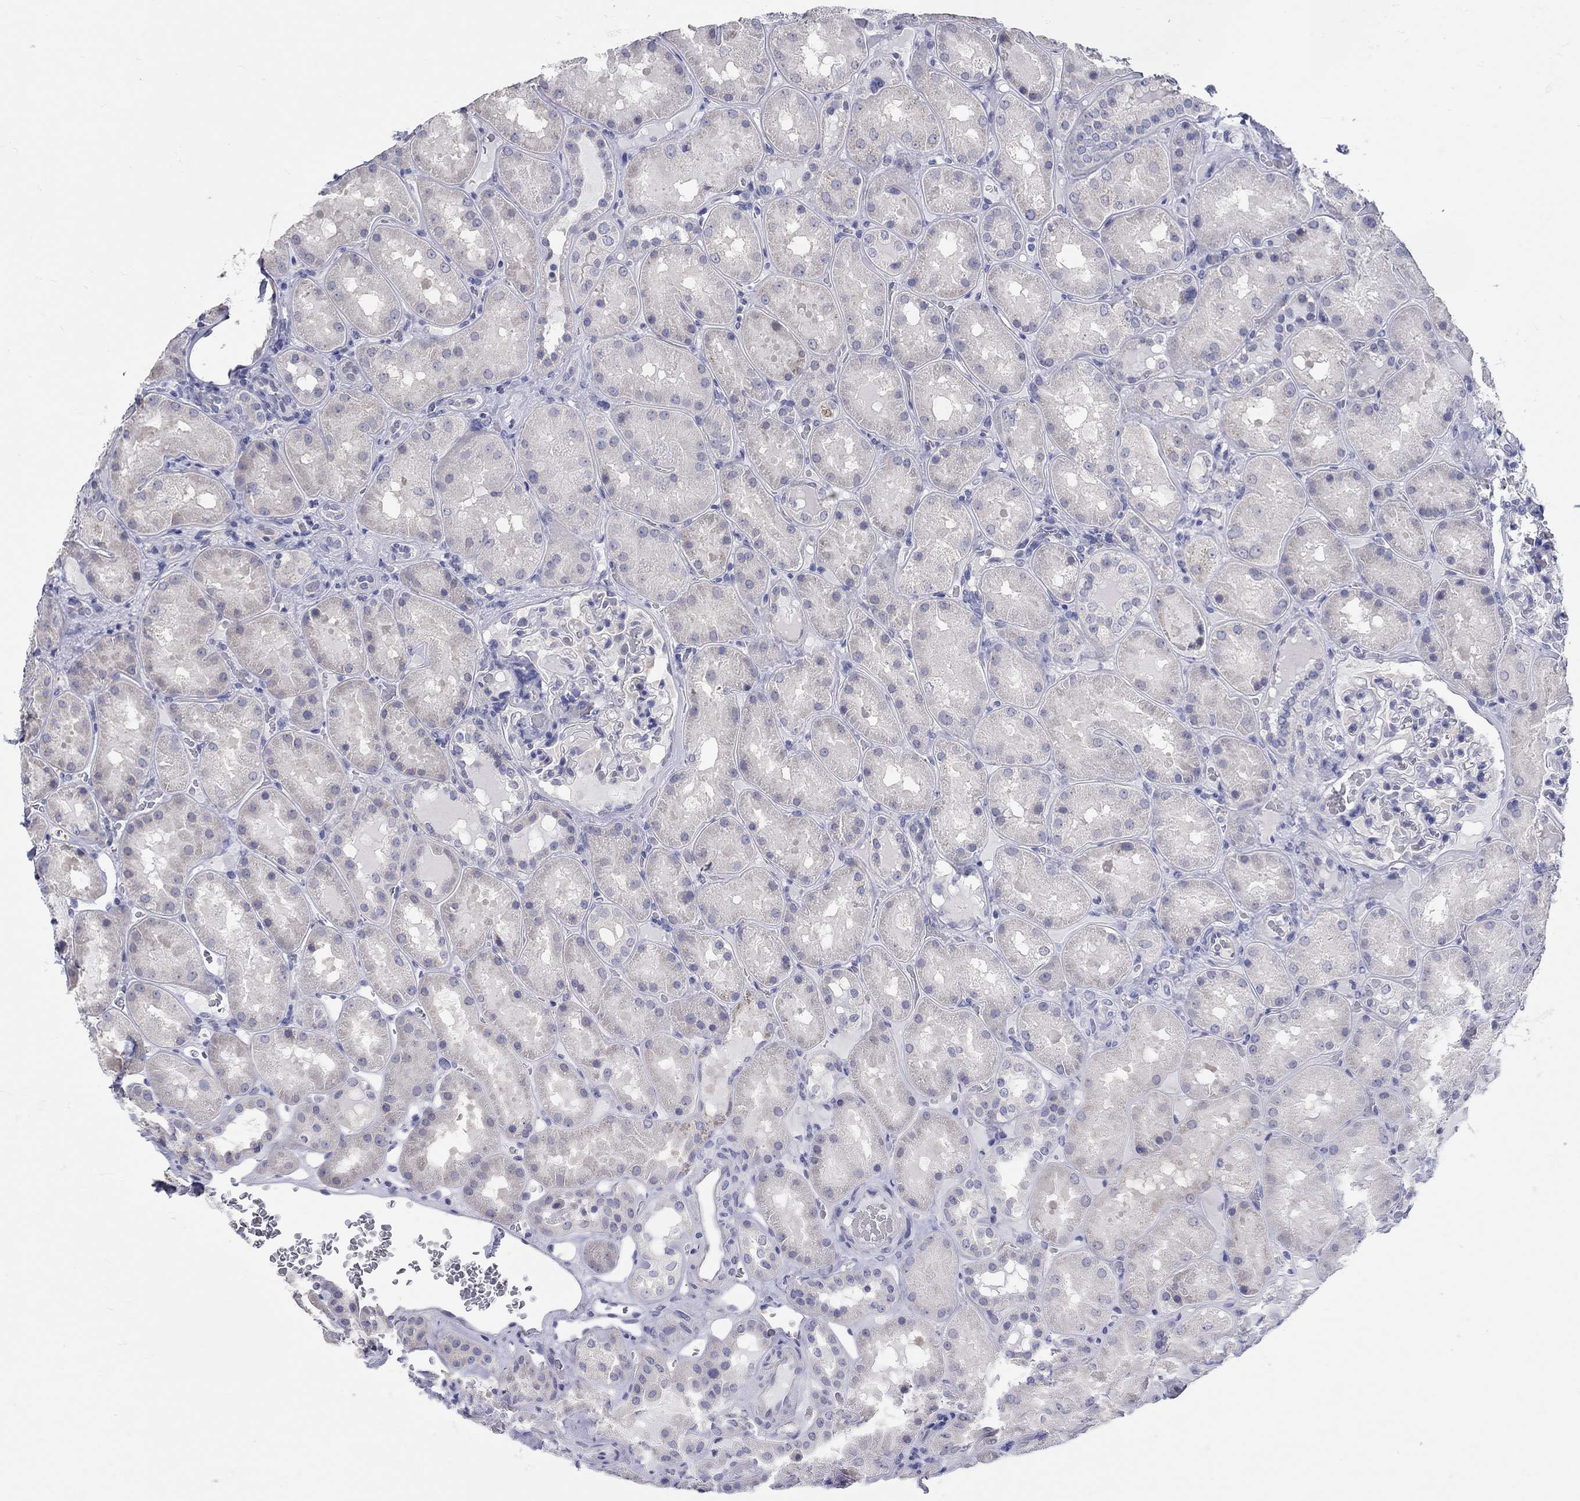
{"staining": {"intensity": "negative", "quantity": "none", "location": "none"}, "tissue": "kidney", "cell_type": "Cells in glomeruli", "image_type": "normal", "snomed": [{"axis": "morphology", "description": "Normal tissue, NOS"}, {"axis": "topography", "description": "Kidney"}], "caption": "IHC photomicrograph of benign kidney stained for a protein (brown), which displays no expression in cells in glomeruli.", "gene": "LRRC4C", "patient": {"sex": "male", "age": 73}}